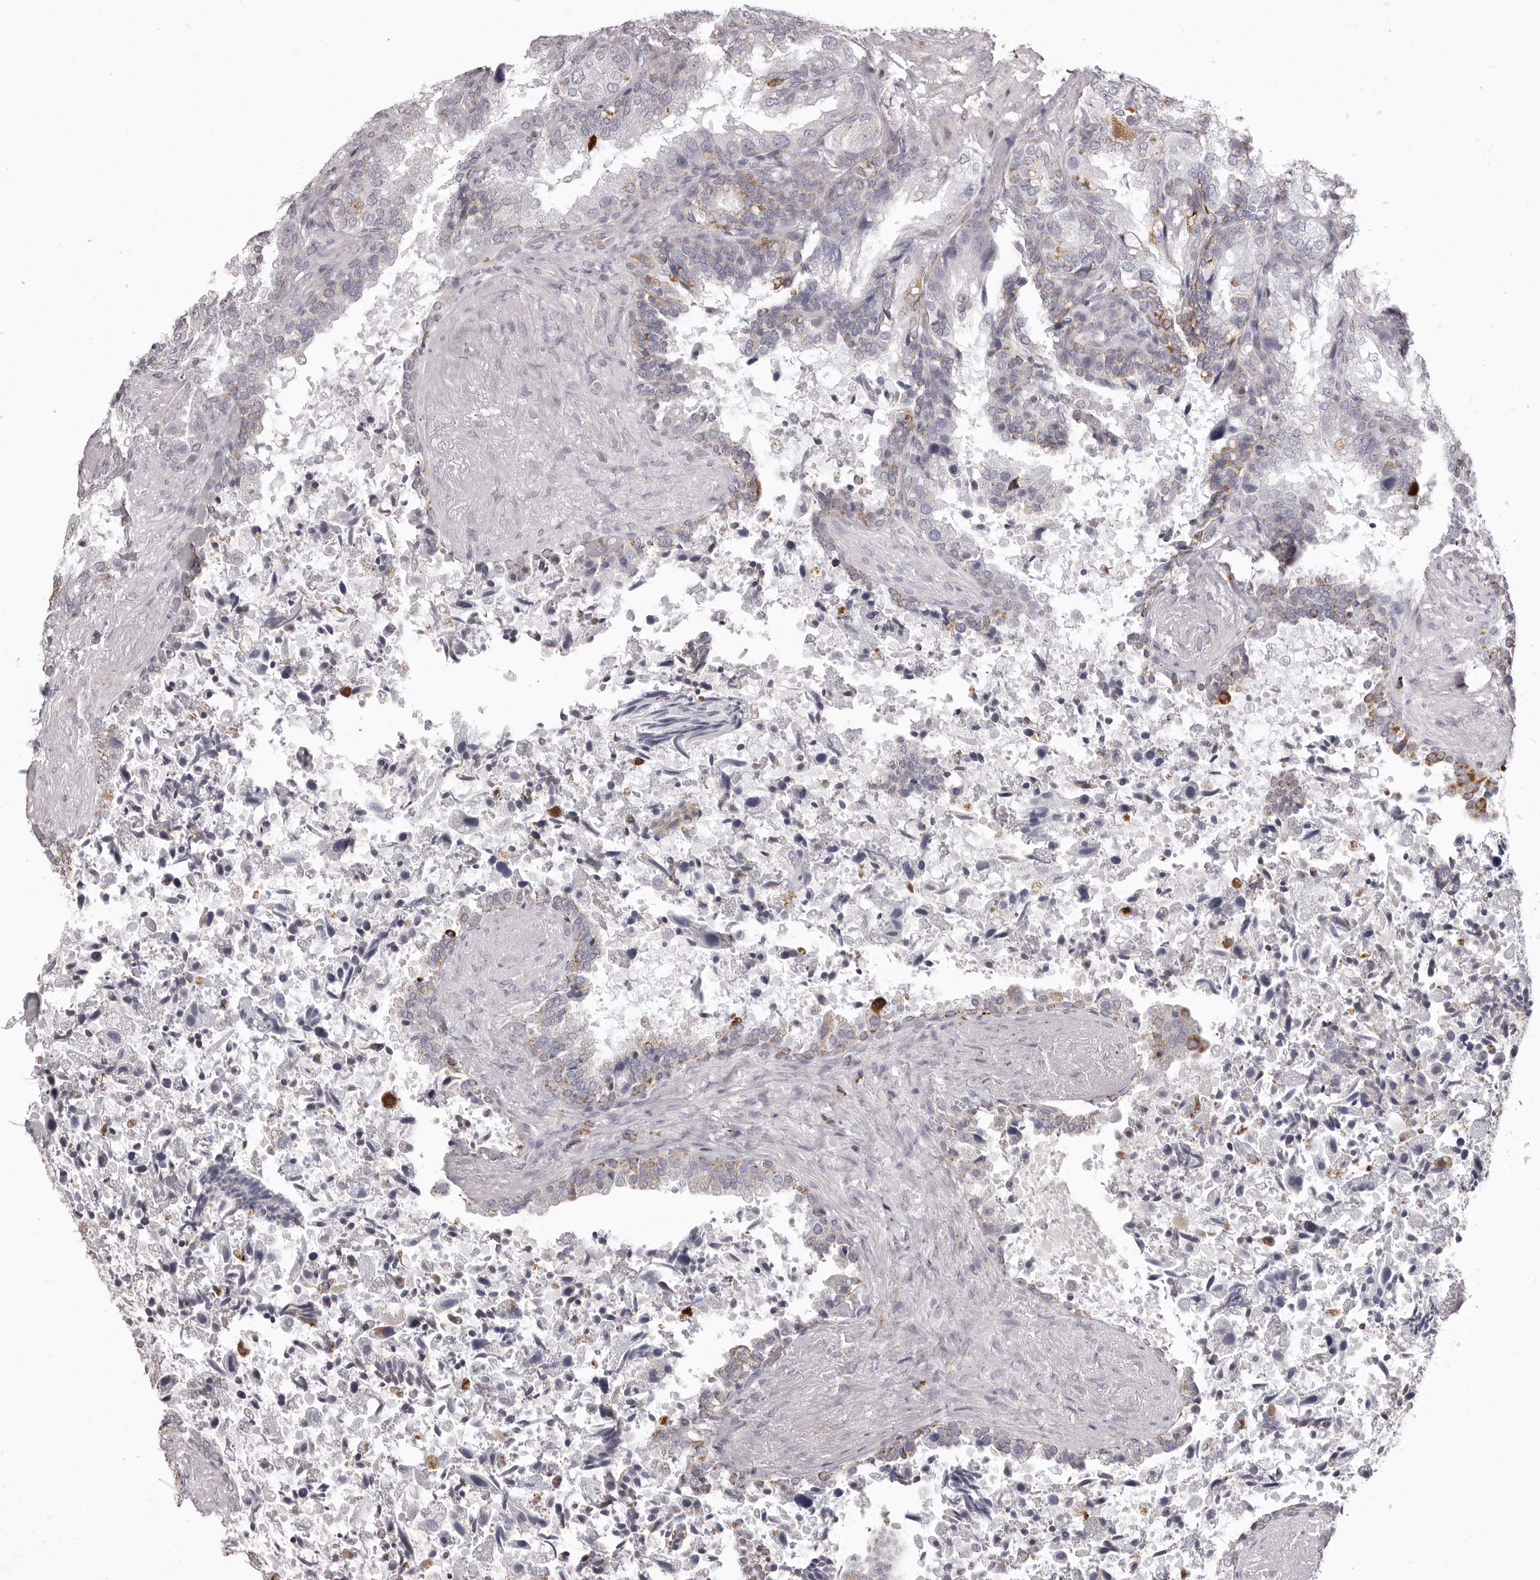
{"staining": {"intensity": "moderate", "quantity": "<25%", "location": "cytoplasmic/membranous"}, "tissue": "seminal vesicle", "cell_type": "Glandular cells", "image_type": "normal", "snomed": [{"axis": "morphology", "description": "Normal tissue, NOS"}, {"axis": "topography", "description": "Seminal veicle"}, {"axis": "topography", "description": "Peripheral nerve tissue"}], "caption": "High-power microscopy captured an immunohistochemistry (IHC) photomicrograph of normal seminal vesicle, revealing moderate cytoplasmic/membranous staining in approximately <25% of glandular cells.", "gene": "PRMT2", "patient": {"sex": "male", "age": 63}}